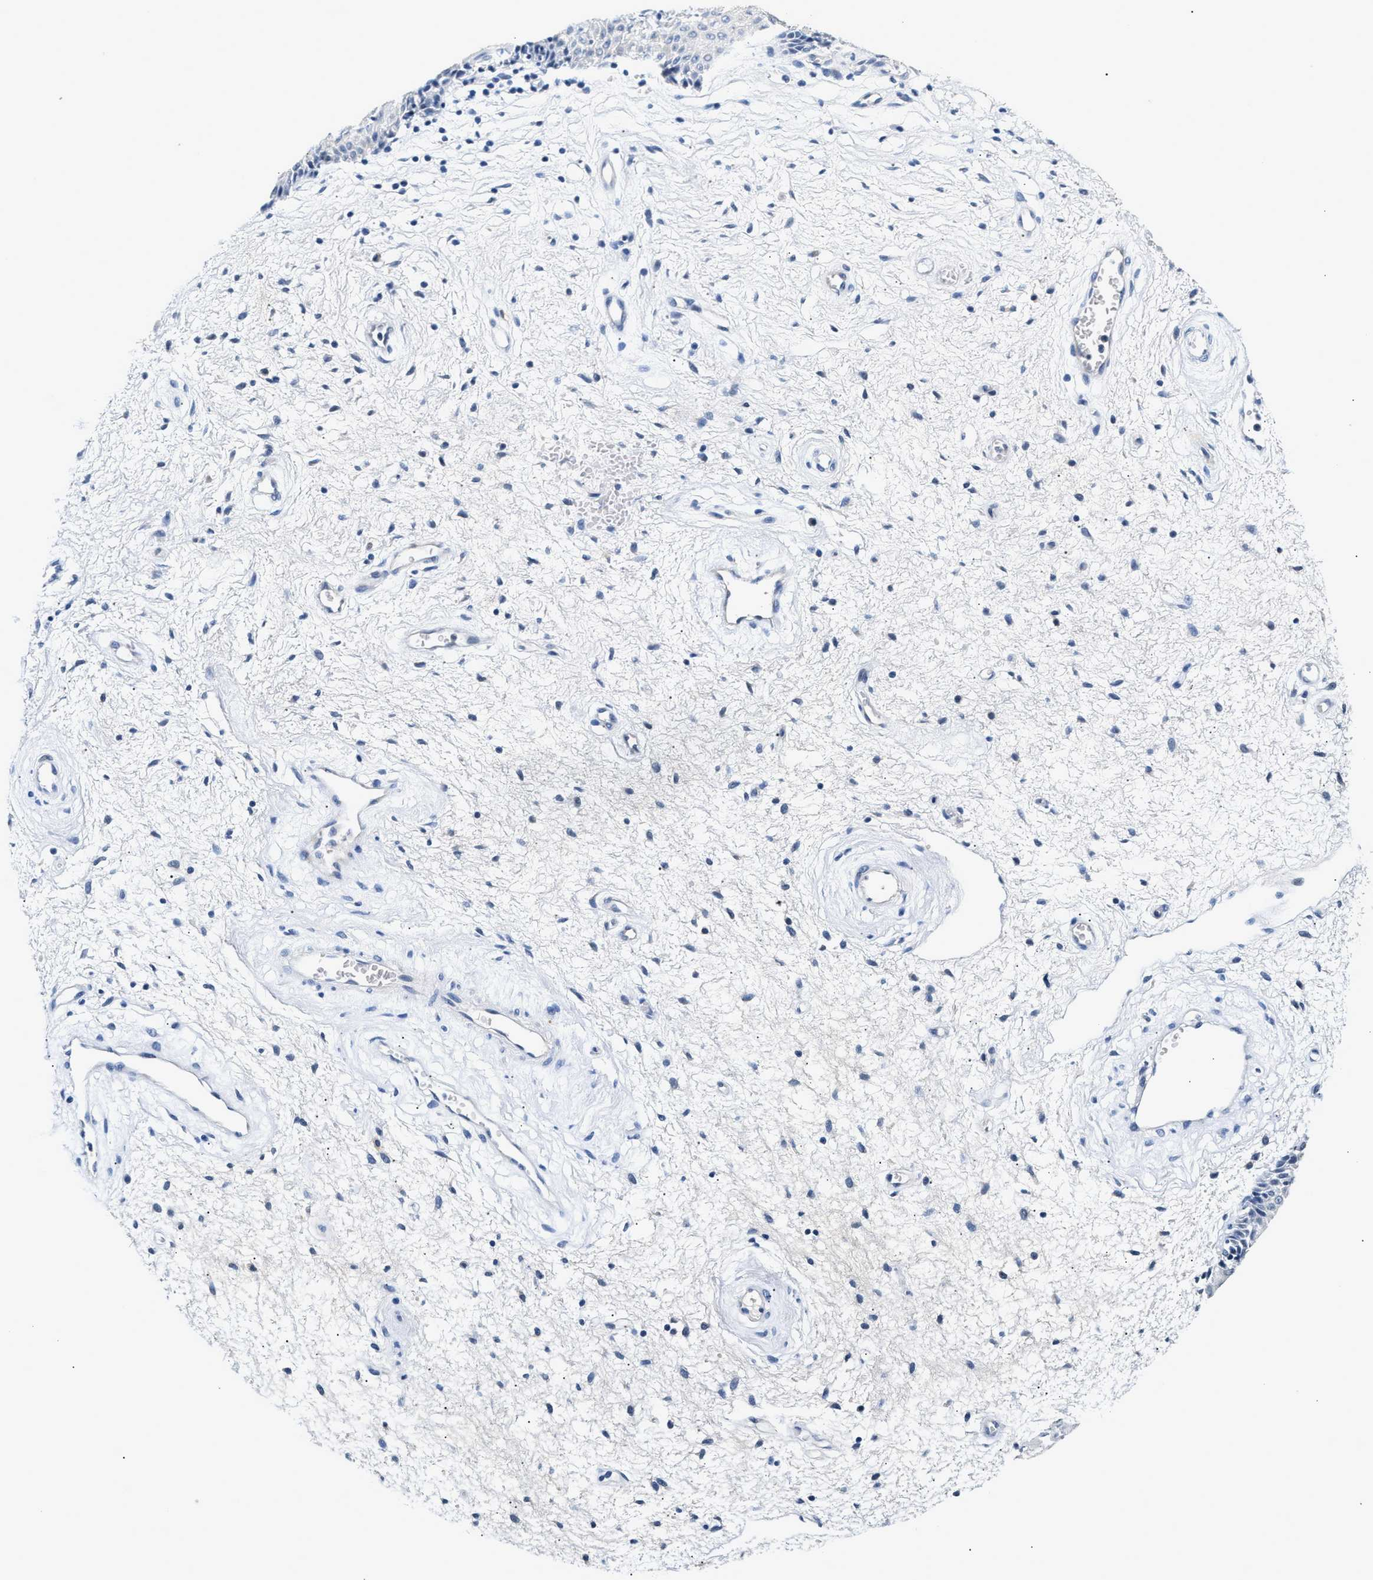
{"staining": {"intensity": "negative", "quantity": "none", "location": "none"}, "tissue": "vagina", "cell_type": "Squamous epithelial cells", "image_type": "normal", "snomed": [{"axis": "morphology", "description": "Normal tissue, NOS"}, {"axis": "topography", "description": "Vagina"}], "caption": "The IHC micrograph has no significant positivity in squamous epithelial cells of vagina. The staining is performed using DAB (3,3'-diaminobenzidine) brown chromogen with nuclei counter-stained in using hematoxylin.", "gene": "MED22", "patient": {"sex": "female", "age": 34}}